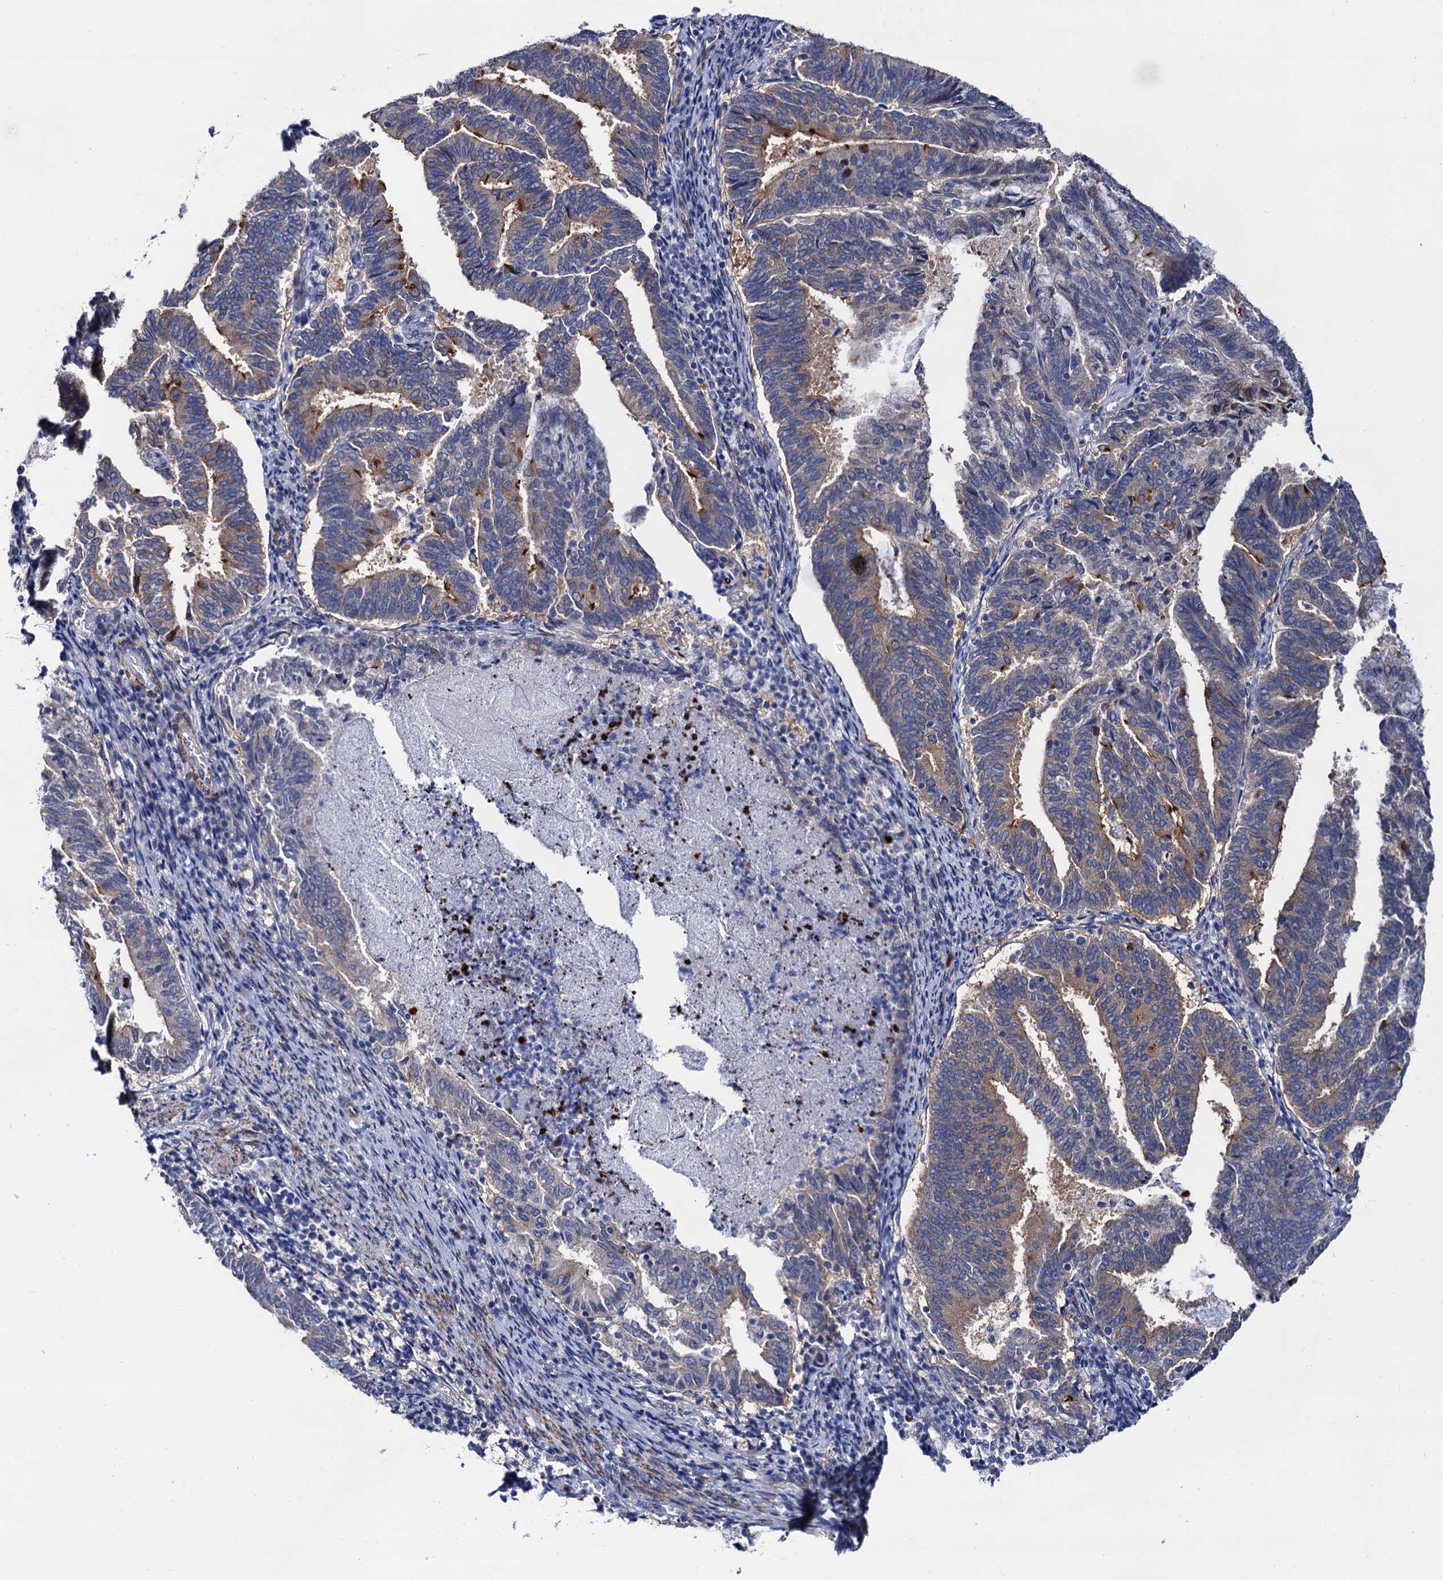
{"staining": {"intensity": "negative", "quantity": "none", "location": "none"}, "tissue": "endometrial cancer", "cell_type": "Tumor cells", "image_type": "cancer", "snomed": [{"axis": "morphology", "description": "Adenocarcinoma, NOS"}, {"axis": "topography", "description": "Endometrium"}], "caption": "DAB (3,3'-diaminobenzidine) immunohistochemical staining of endometrial cancer displays no significant positivity in tumor cells. (DAB (3,3'-diaminobenzidine) immunohistochemistry (IHC), high magnification).", "gene": "ZDHHC18", "patient": {"sex": "female", "age": 80}}